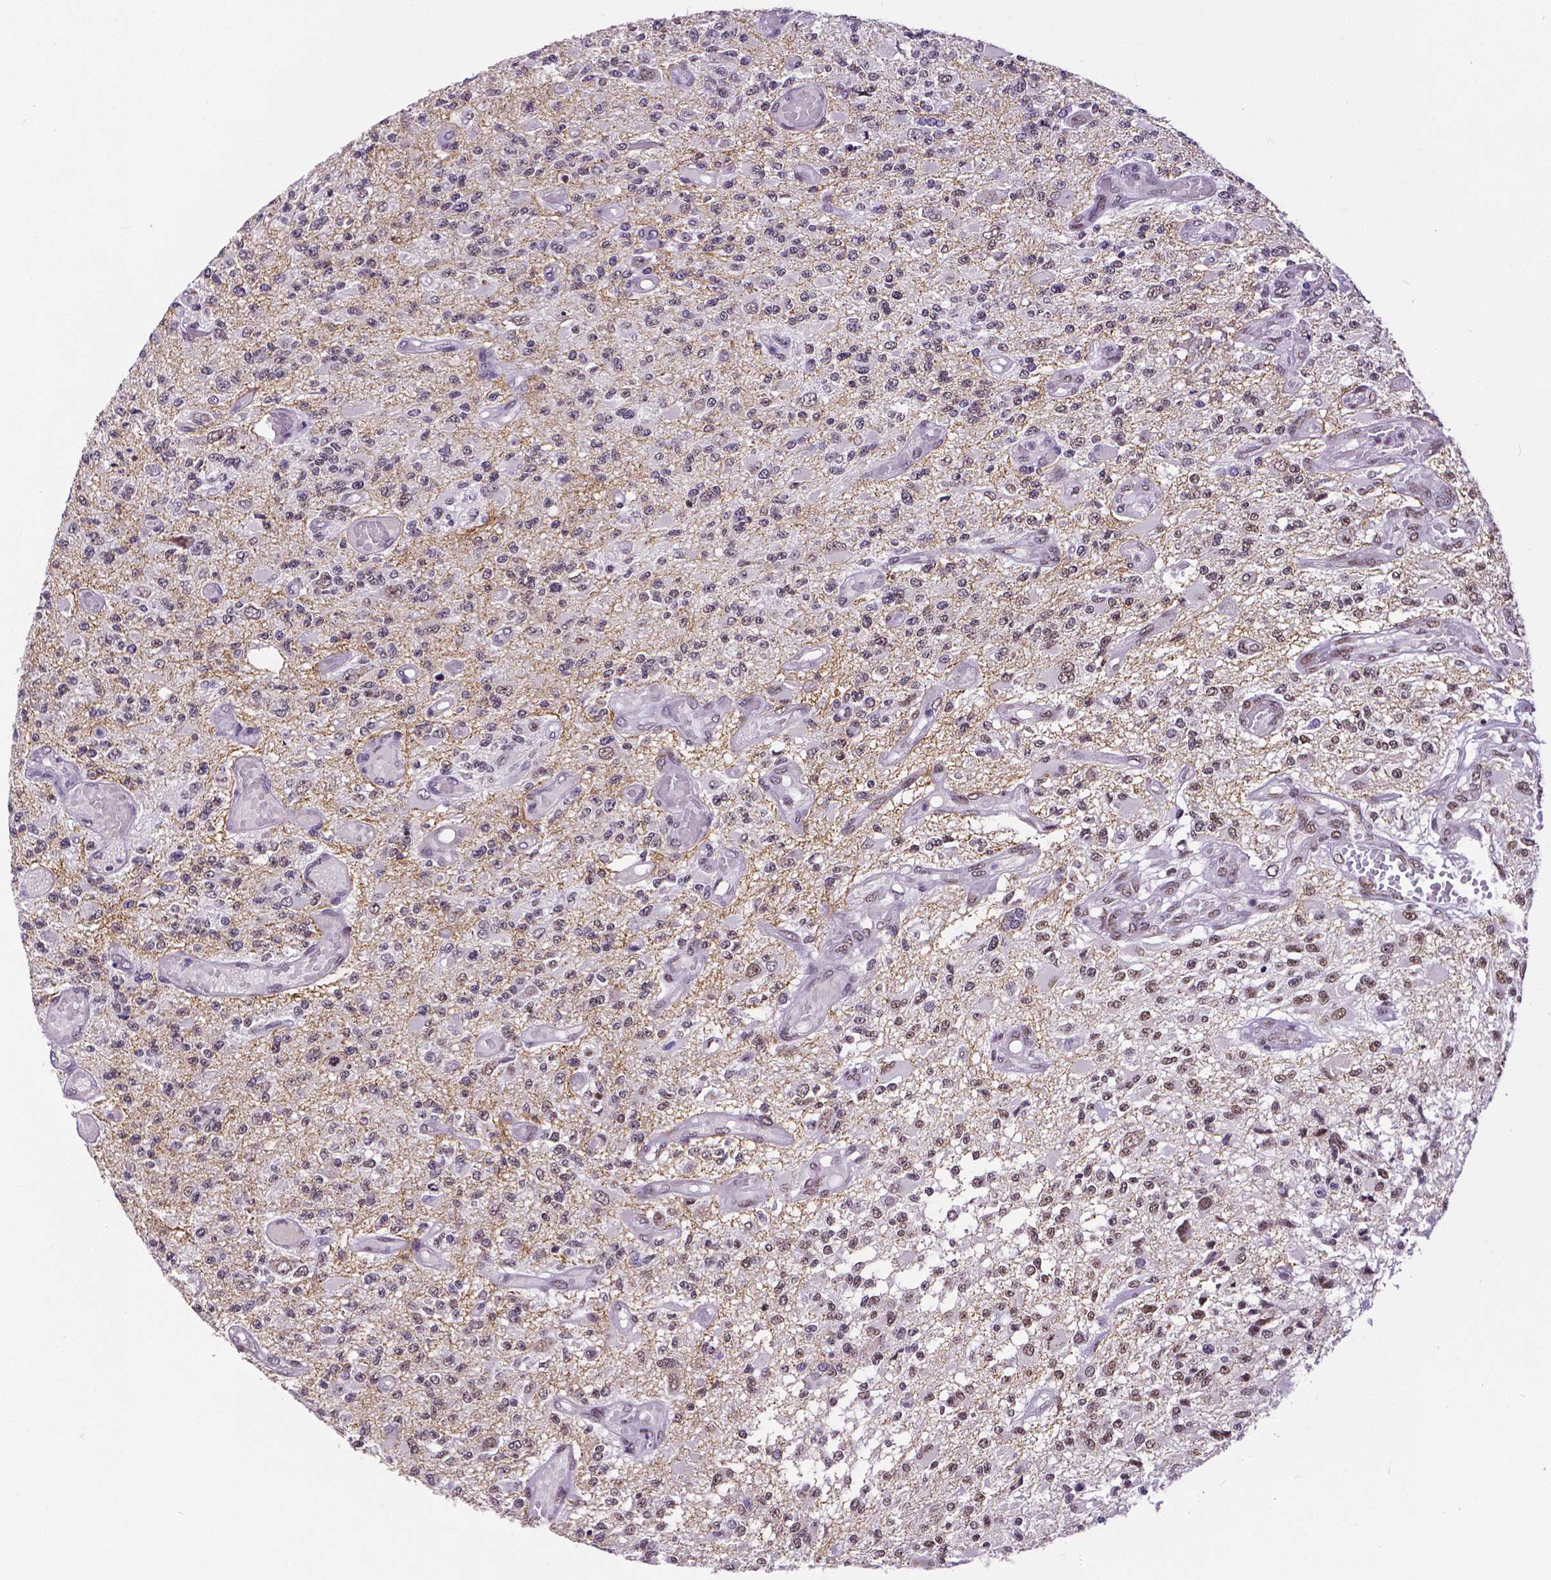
{"staining": {"intensity": "moderate", "quantity": "25%-75%", "location": "nuclear"}, "tissue": "glioma", "cell_type": "Tumor cells", "image_type": "cancer", "snomed": [{"axis": "morphology", "description": "Glioma, malignant, High grade"}, {"axis": "topography", "description": "Brain"}], "caption": "High-power microscopy captured an immunohistochemistry micrograph of glioma, revealing moderate nuclear expression in approximately 25%-75% of tumor cells.", "gene": "ATRX", "patient": {"sex": "female", "age": 63}}